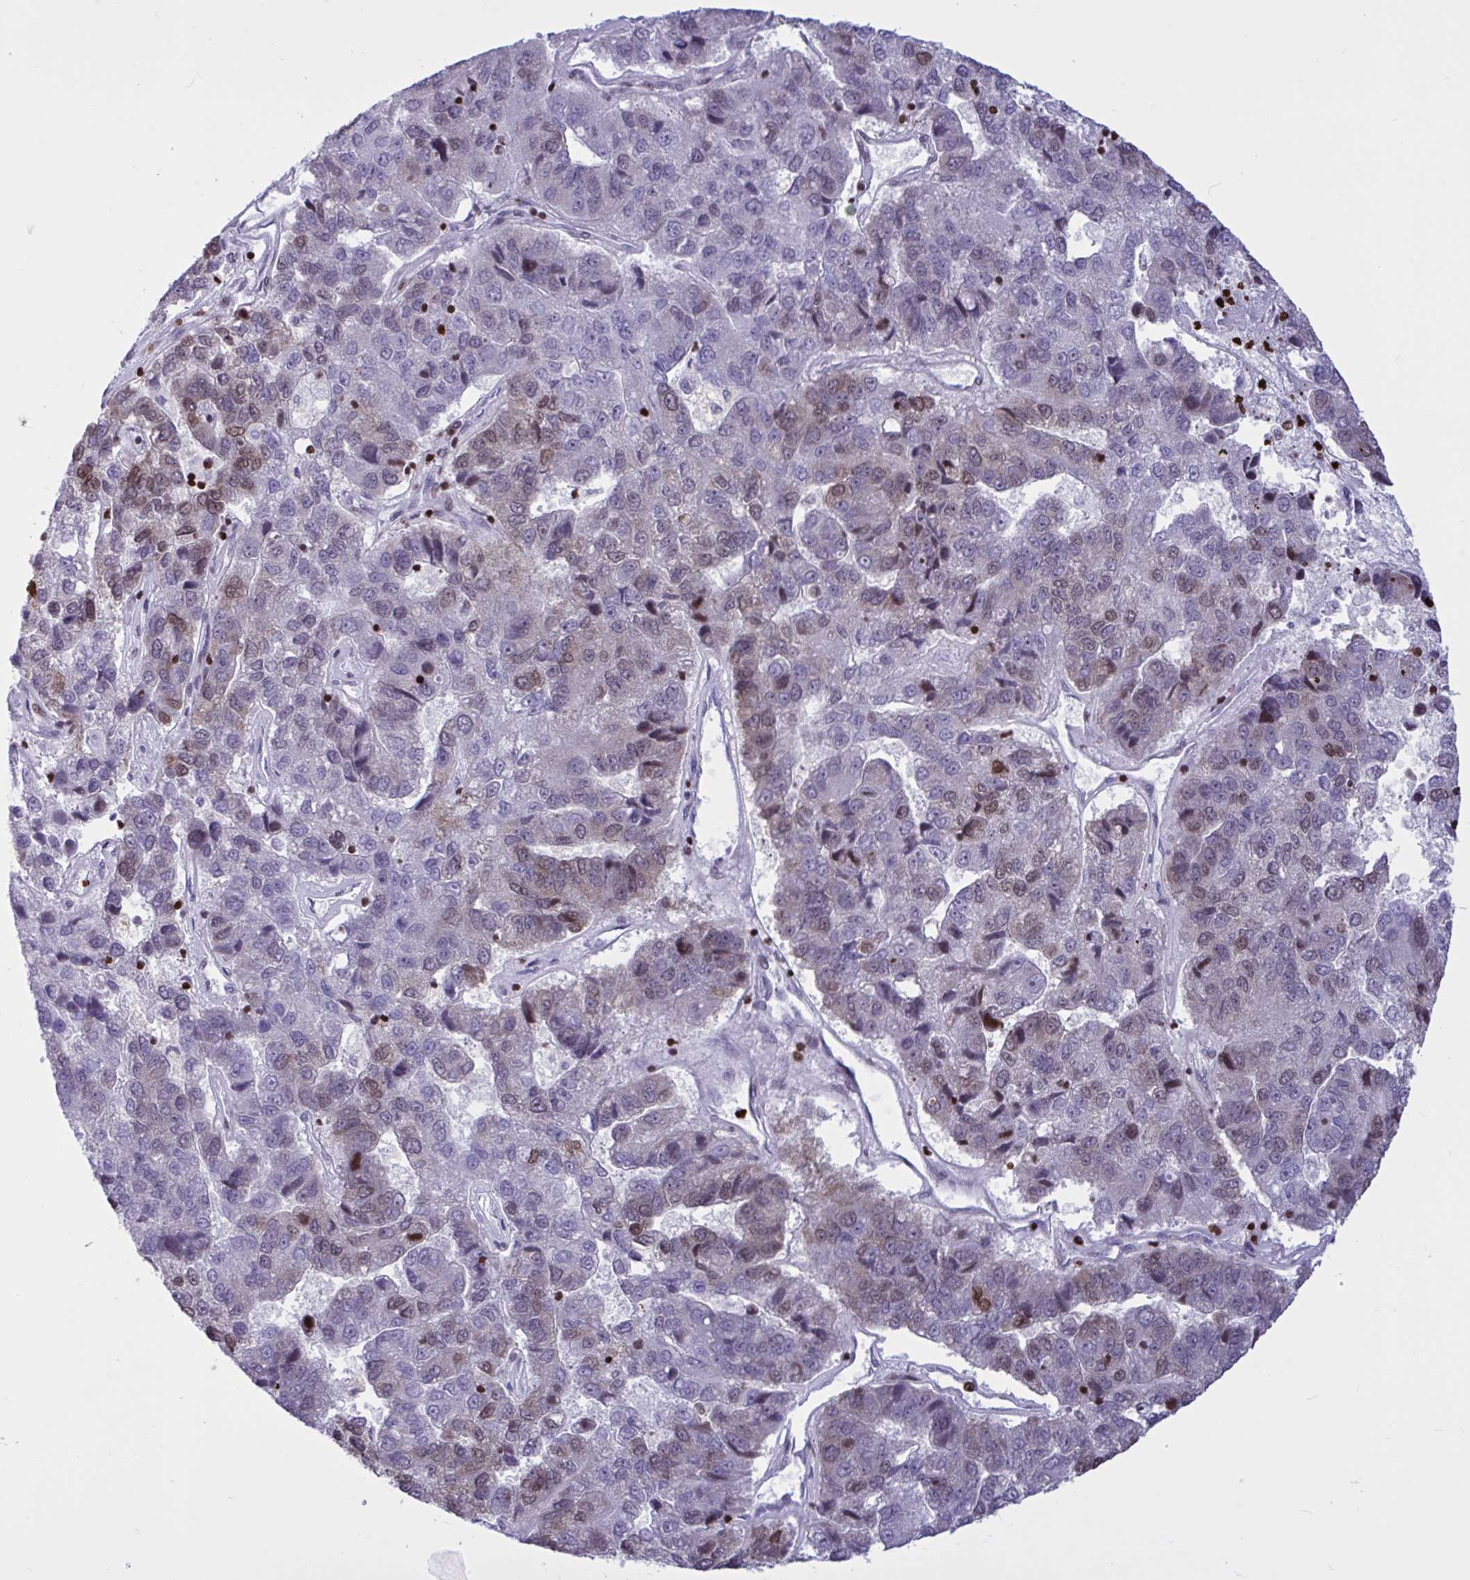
{"staining": {"intensity": "weak", "quantity": "<25%", "location": "nuclear"}, "tissue": "pancreatic cancer", "cell_type": "Tumor cells", "image_type": "cancer", "snomed": [{"axis": "morphology", "description": "Adenocarcinoma, NOS"}, {"axis": "topography", "description": "Pancreas"}], "caption": "A high-resolution histopathology image shows IHC staining of pancreatic cancer, which reveals no significant positivity in tumor cells.", "gene": "HMGB2", "patient": {"sex": "female", "age": 61}}